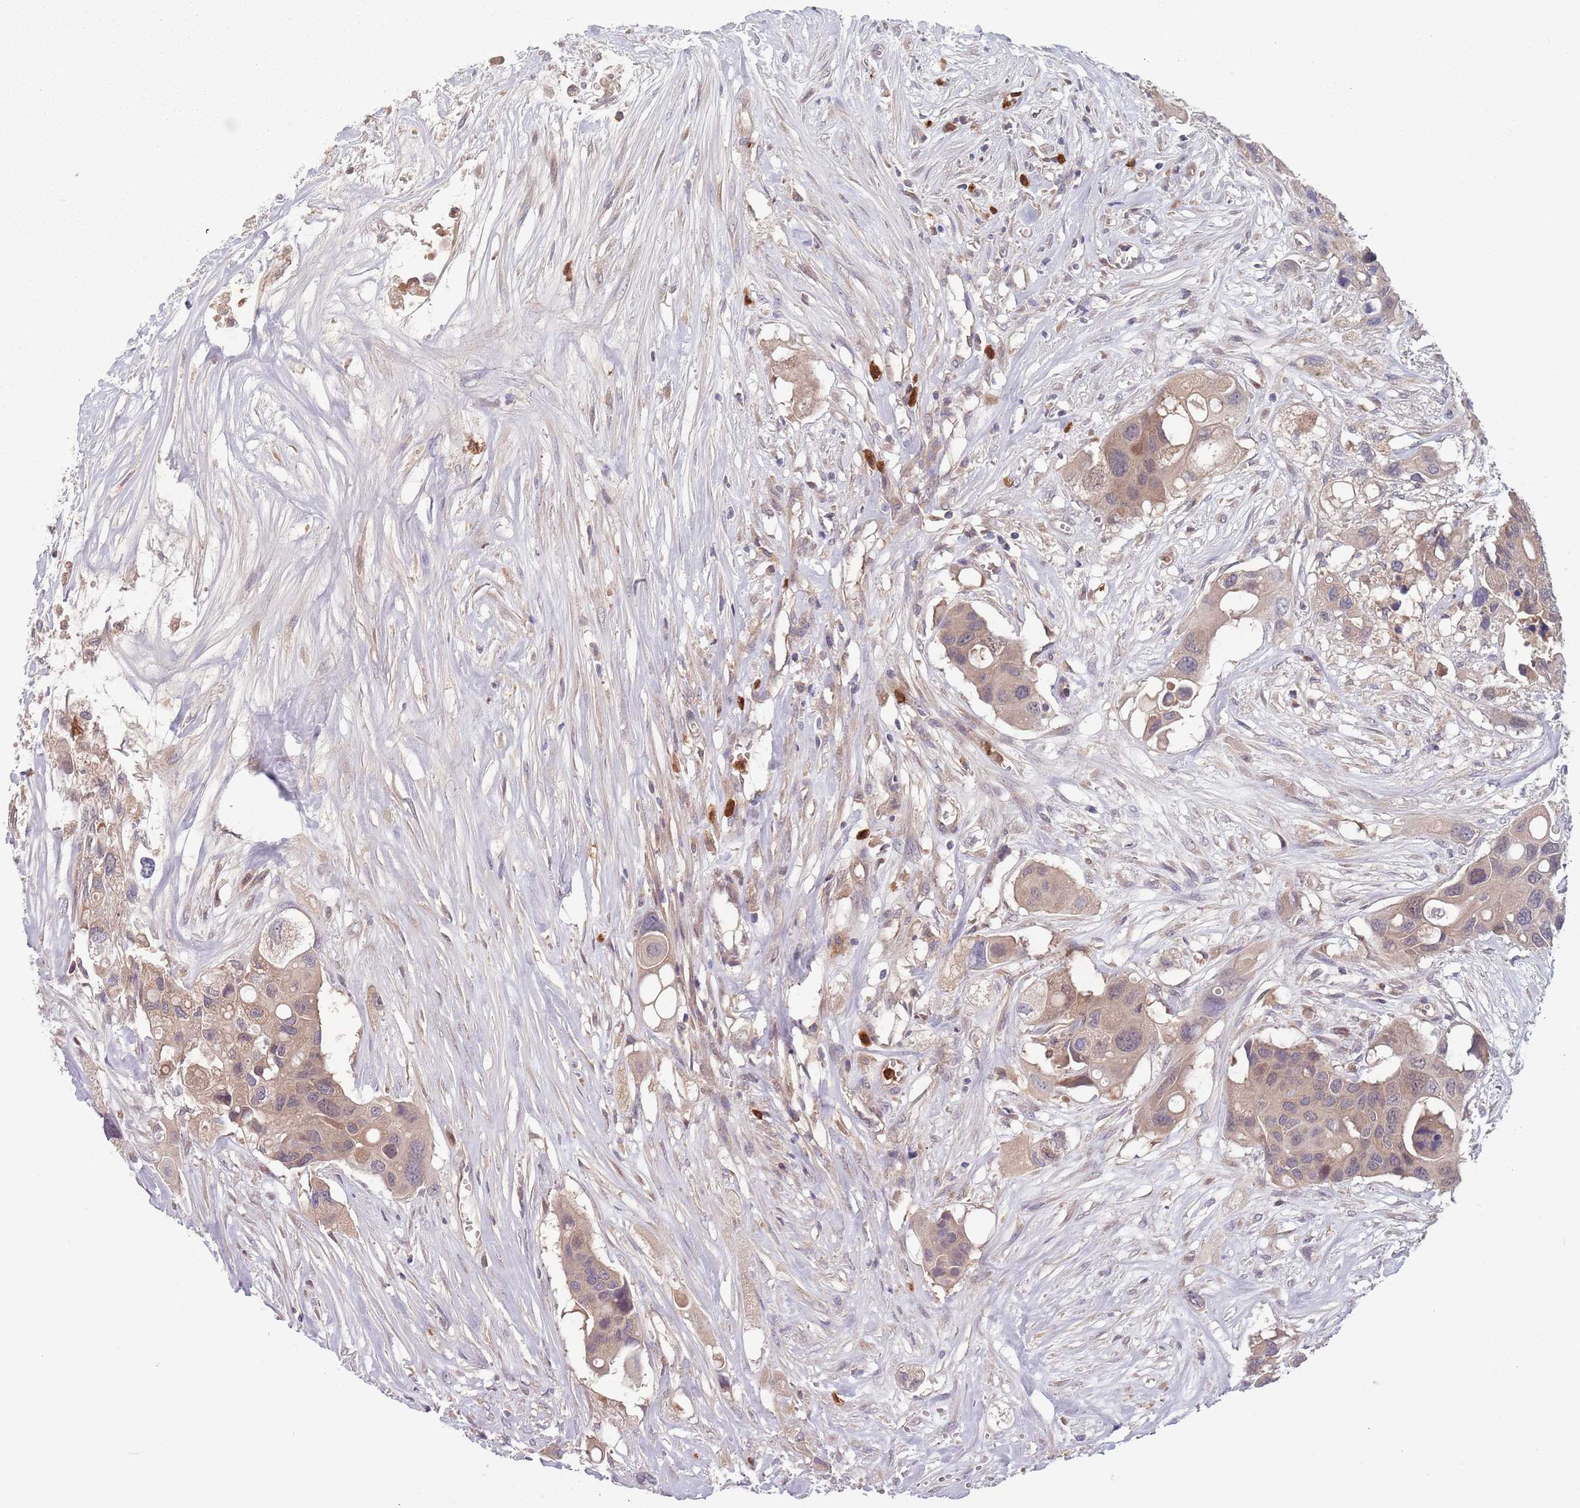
{"staining": {"intensity": "weak", "quantity": ">75%", "location": "cytoplasmic/membranous"}, "tissue": "colorectal cancer", "cell_type": "Tumor cells", "image_type": "cancer", "snomed": [{"axis": "morphology", "description": "Adenocarcinoma, NOS"}, {"axis": "topography", "description": "Colon"}], "caption": "Immunohistochemistry (IHC) histopathology image of neoplastic tissue: colorectal cancer stained using immunohistochemistry reveals low levels of weak protein expression localized specifically in the cytoplasmic/membranous of tumor cells, appearing as a cytoplasmic/membranous brown color.", "gene": "TYW1", "patient": {"sex": "male", "age": 77}}